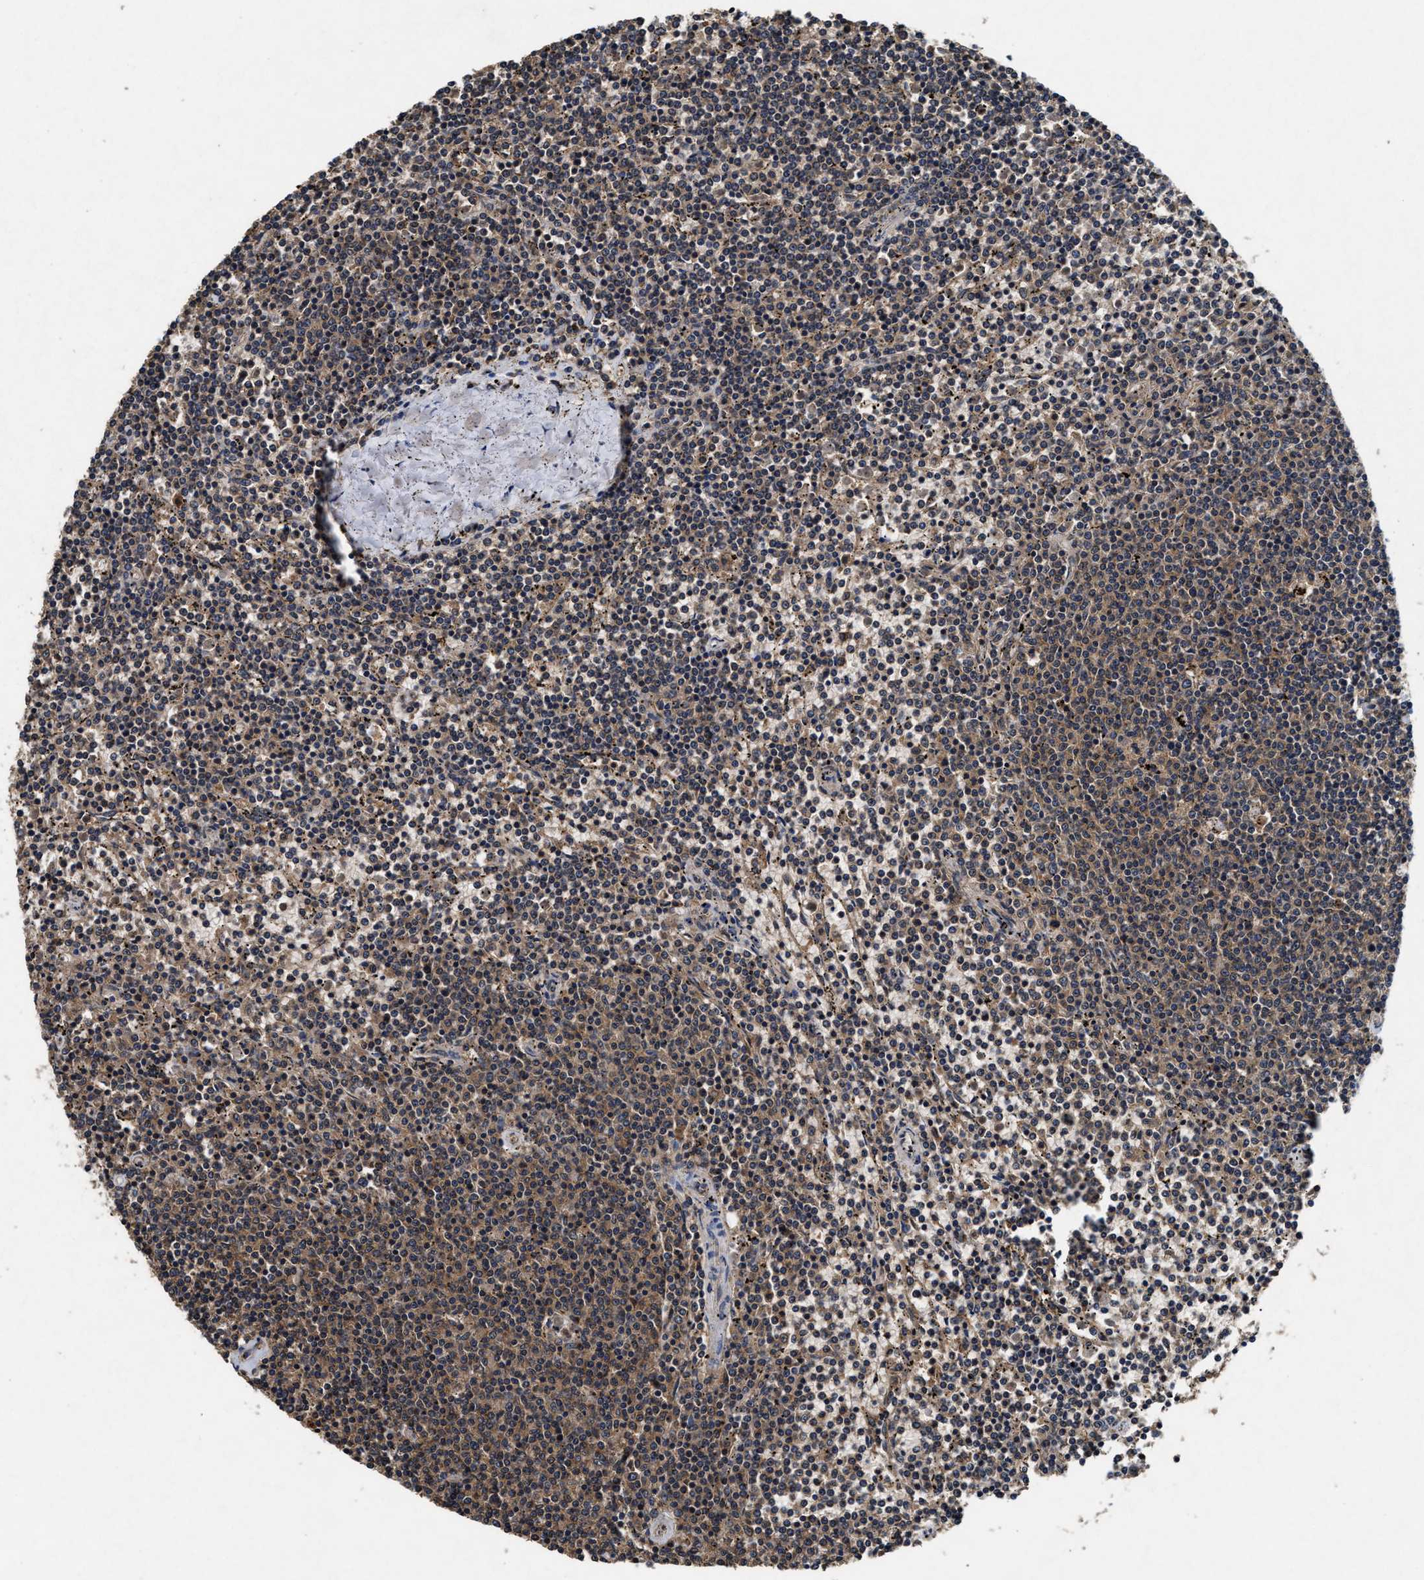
{"staining": {"intensity": "moderate", "quantity": ">75%", "location": "cytoplasmic/membranous"}, "tissue": "lymphoma", "cell_type": "Tumor cells", "image_type": "cancer", "snomed": [{"axis": "morphology", "description": "Malignant lymphoma, non-Hodgkin's type, Low grade"}, {"axis": "topography", "description": "Spleen"}], "caption": "Immunohistochemistry photomicrograph of neoplastic tissue: human malignant lymphoma, non-Hodgkin's type (low-grade) stained using immunohistochemistry (IHC) displays medium levels of moderate protein expression localized specifically in the cytoplasmic/membranous of tumor cells, appearing as a cytoplasmic/membranous brown color.", "gene": "PDAP1", "patient": {"sex": "female", "age": 50}}